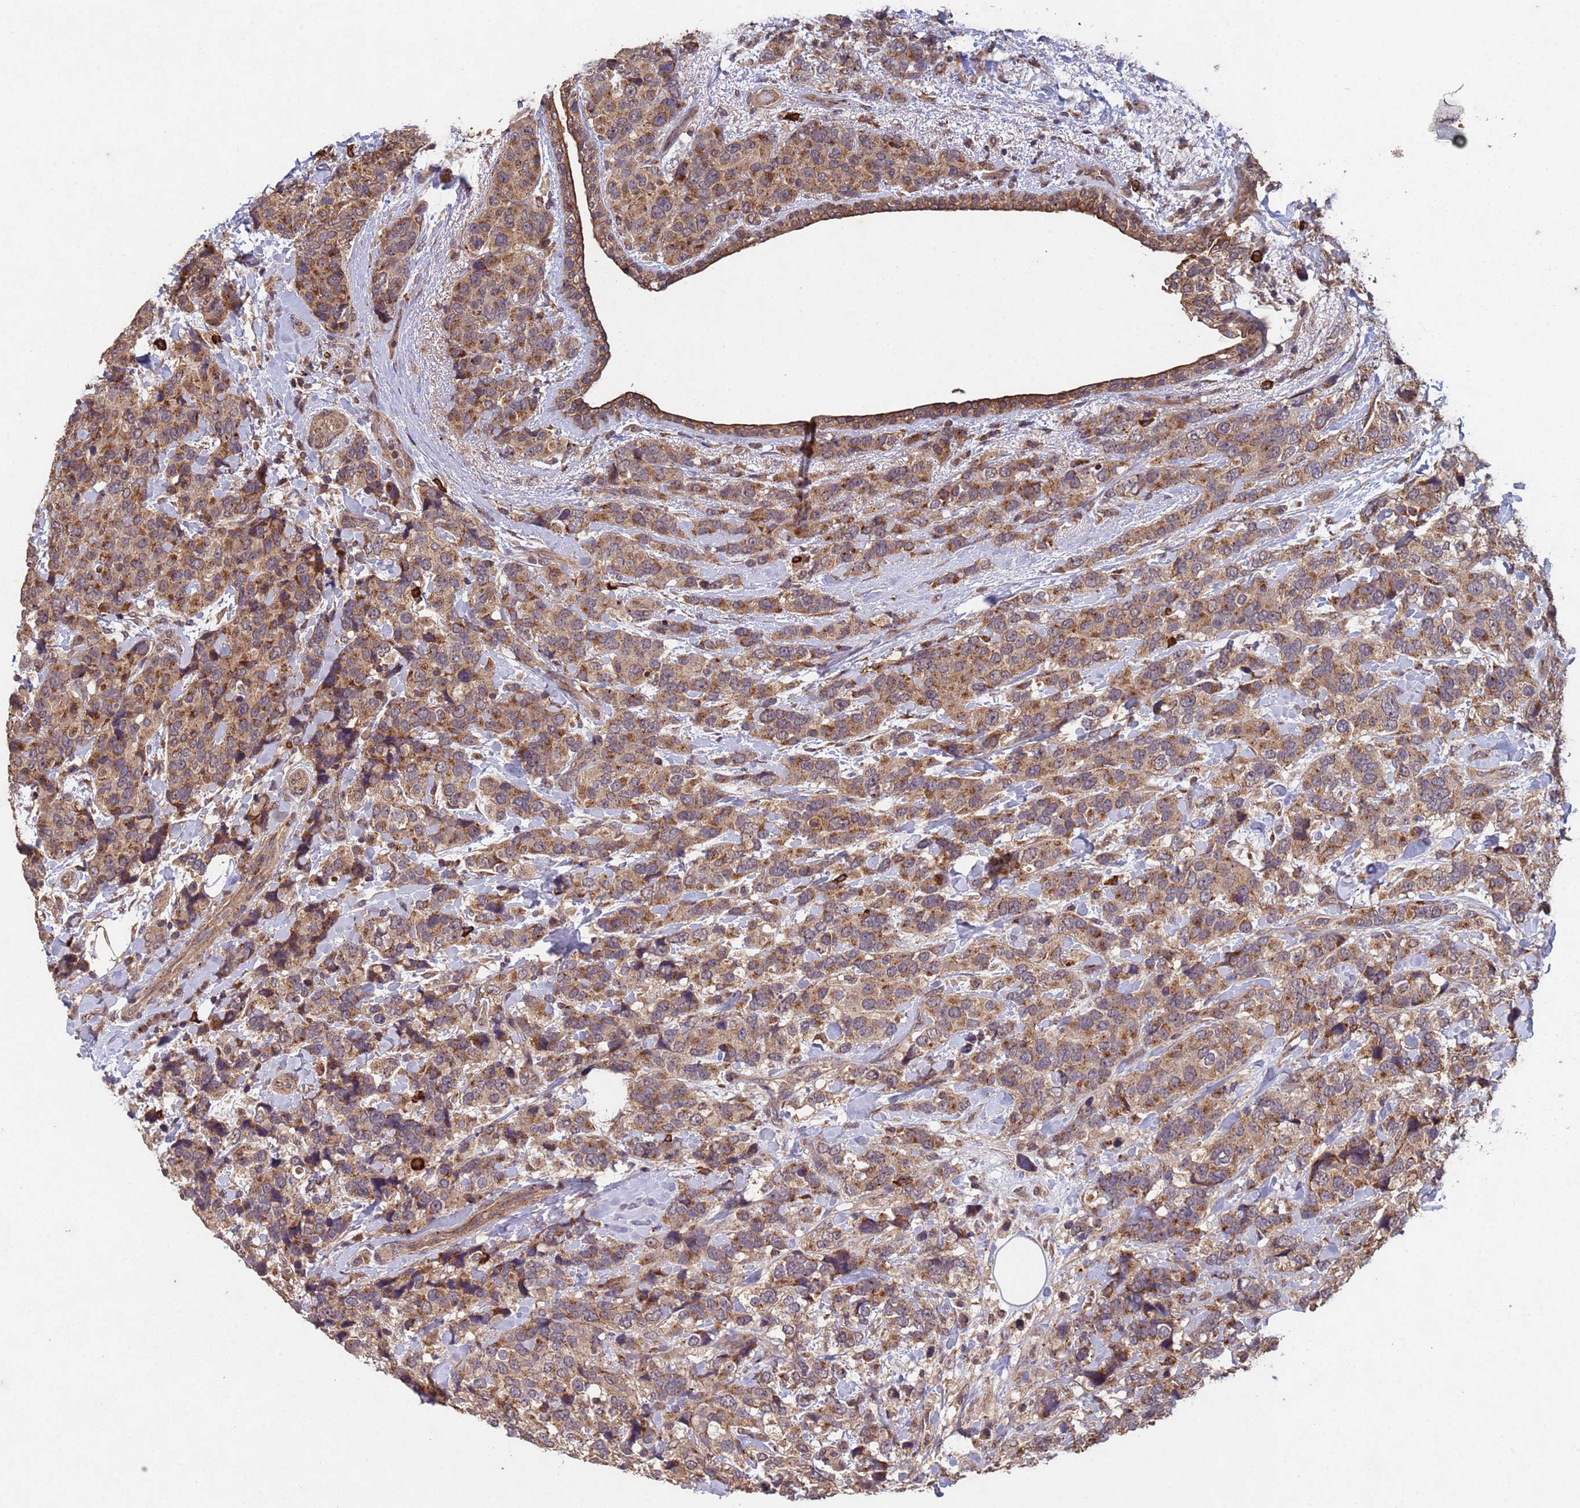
{"staining": {"intensity": "moderate", "quantity": ">75%", "location": "cytoplasmic/membranous"}, "tissue": "breast cancer", "cell_type": "Tumor cells", "image_type": "cancer", "snomed": [{"axis": "morphology", "description": "Lobular carcinoma"}, {"axis": "topography", "description": "Breast"}], "caption": "A high-resolution image shows IHC staining of breast cancer, which reveals moderate cytoplasmic/membranous positivity in approximately >75% of tumor cells. The protein of interest is stained brown, and the nuclei are stained in blue (DAB (3,3'-diaminobenzidine) IHC with brightfield microscopy, high magnification).", "gene": "FASTKD1", "patient": {"sex": "female", "age": 59}}